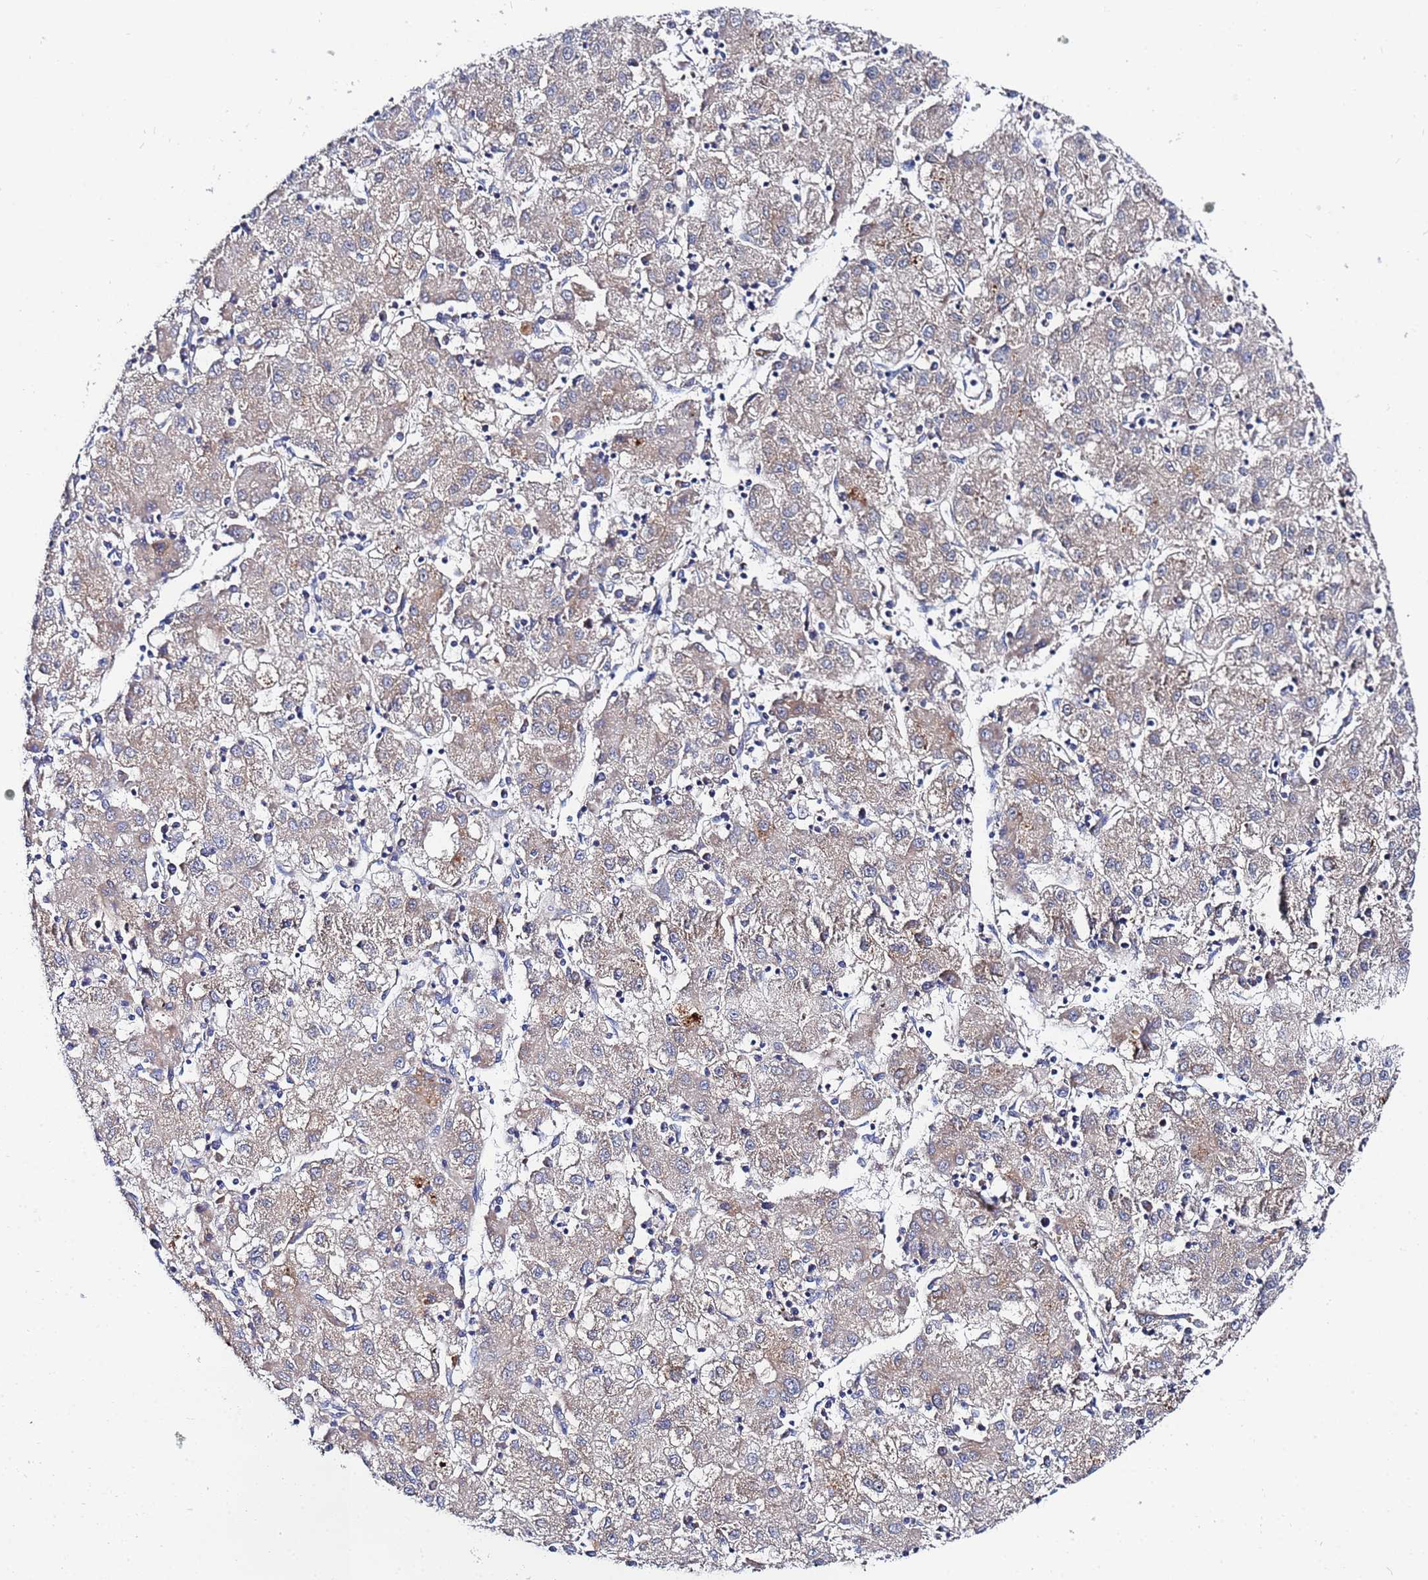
{"staining": {"intensity": "weak", "quantity": "25%-75%", "location": "cytoplasmic/membranous"}, "tissue": "liver cancer", "cell_type": "Tumor cells", "image_type": "cancer", "snomed": [{"axis": "morphology", "description": "Carcinoma, Hepatocellular, NOS"}, {"axis": "topography", "description": "Liver"}], "caption": "A low amount of weak cytoplasmic/membranous positivity is appreciated in approximately 25%-75% of tumor cells in liver cancer tissue. The protein of interest is stained brown, and the nuclei are stained in blue (DAB (3,3'-diaminobenzidine) IHC with brightfield microscopy, high magnification).", "gene": "FAHD2A", "patient": {"sex": "male", "age": 72}}